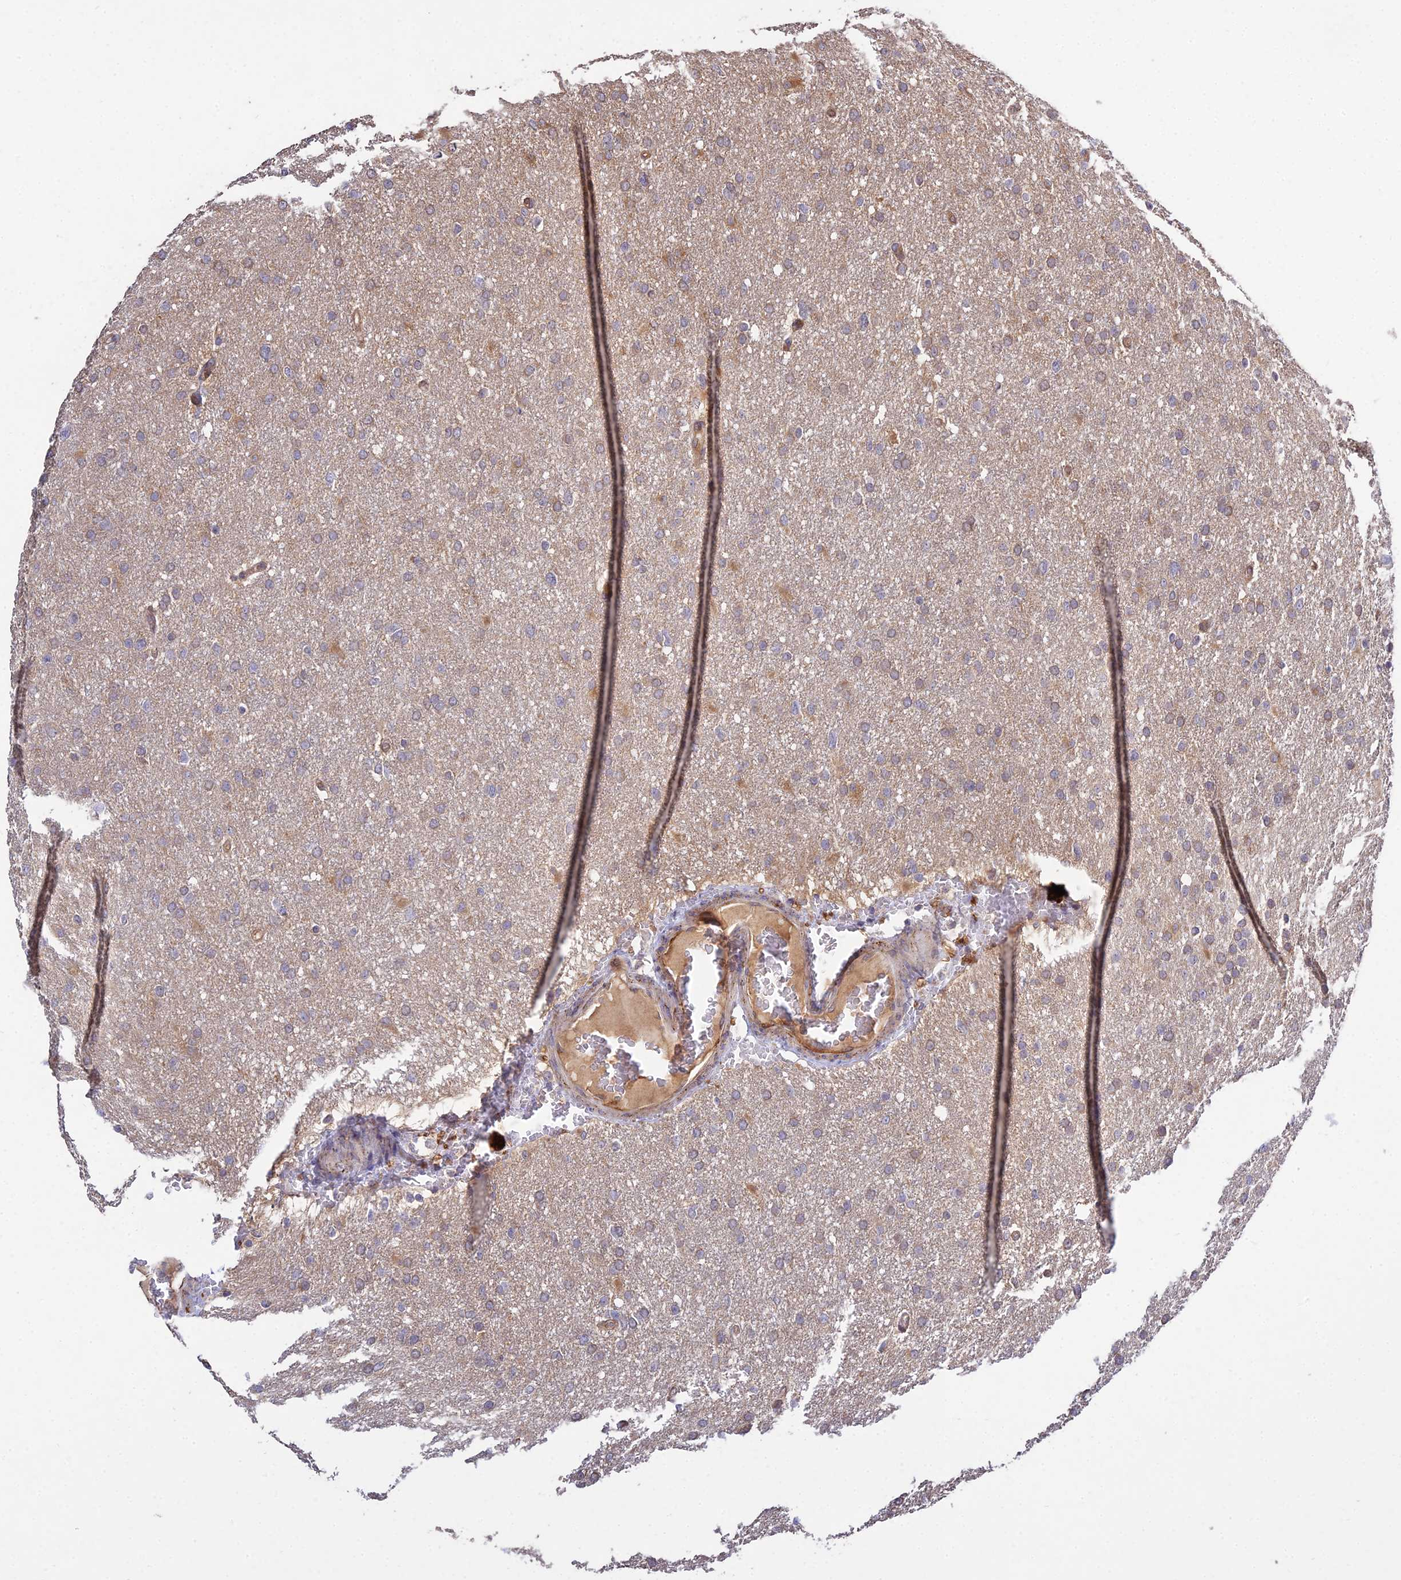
{"staining": {"intensity": "moderate", "quantity": "25%-75%", "location": "cytoplasmic/membranous"}, "tissue": "glioma", "cell_type": "Tumor cells", "image_type": "cancer", "snomed": [{"axis": "morphology", "description": "Glioma, malignant, High grade"}, {"axis": "topography", "description": "Cerebral cortex"}], "caption": "Protein analysis of high-grade glioma (malignant) tissue demonstrates moderate cytoplasmic/membranous staining in approximately 25%-75% of tumor cells.", "gene": "GRTP1", "patient": {"sex": "female", "age": 36}}